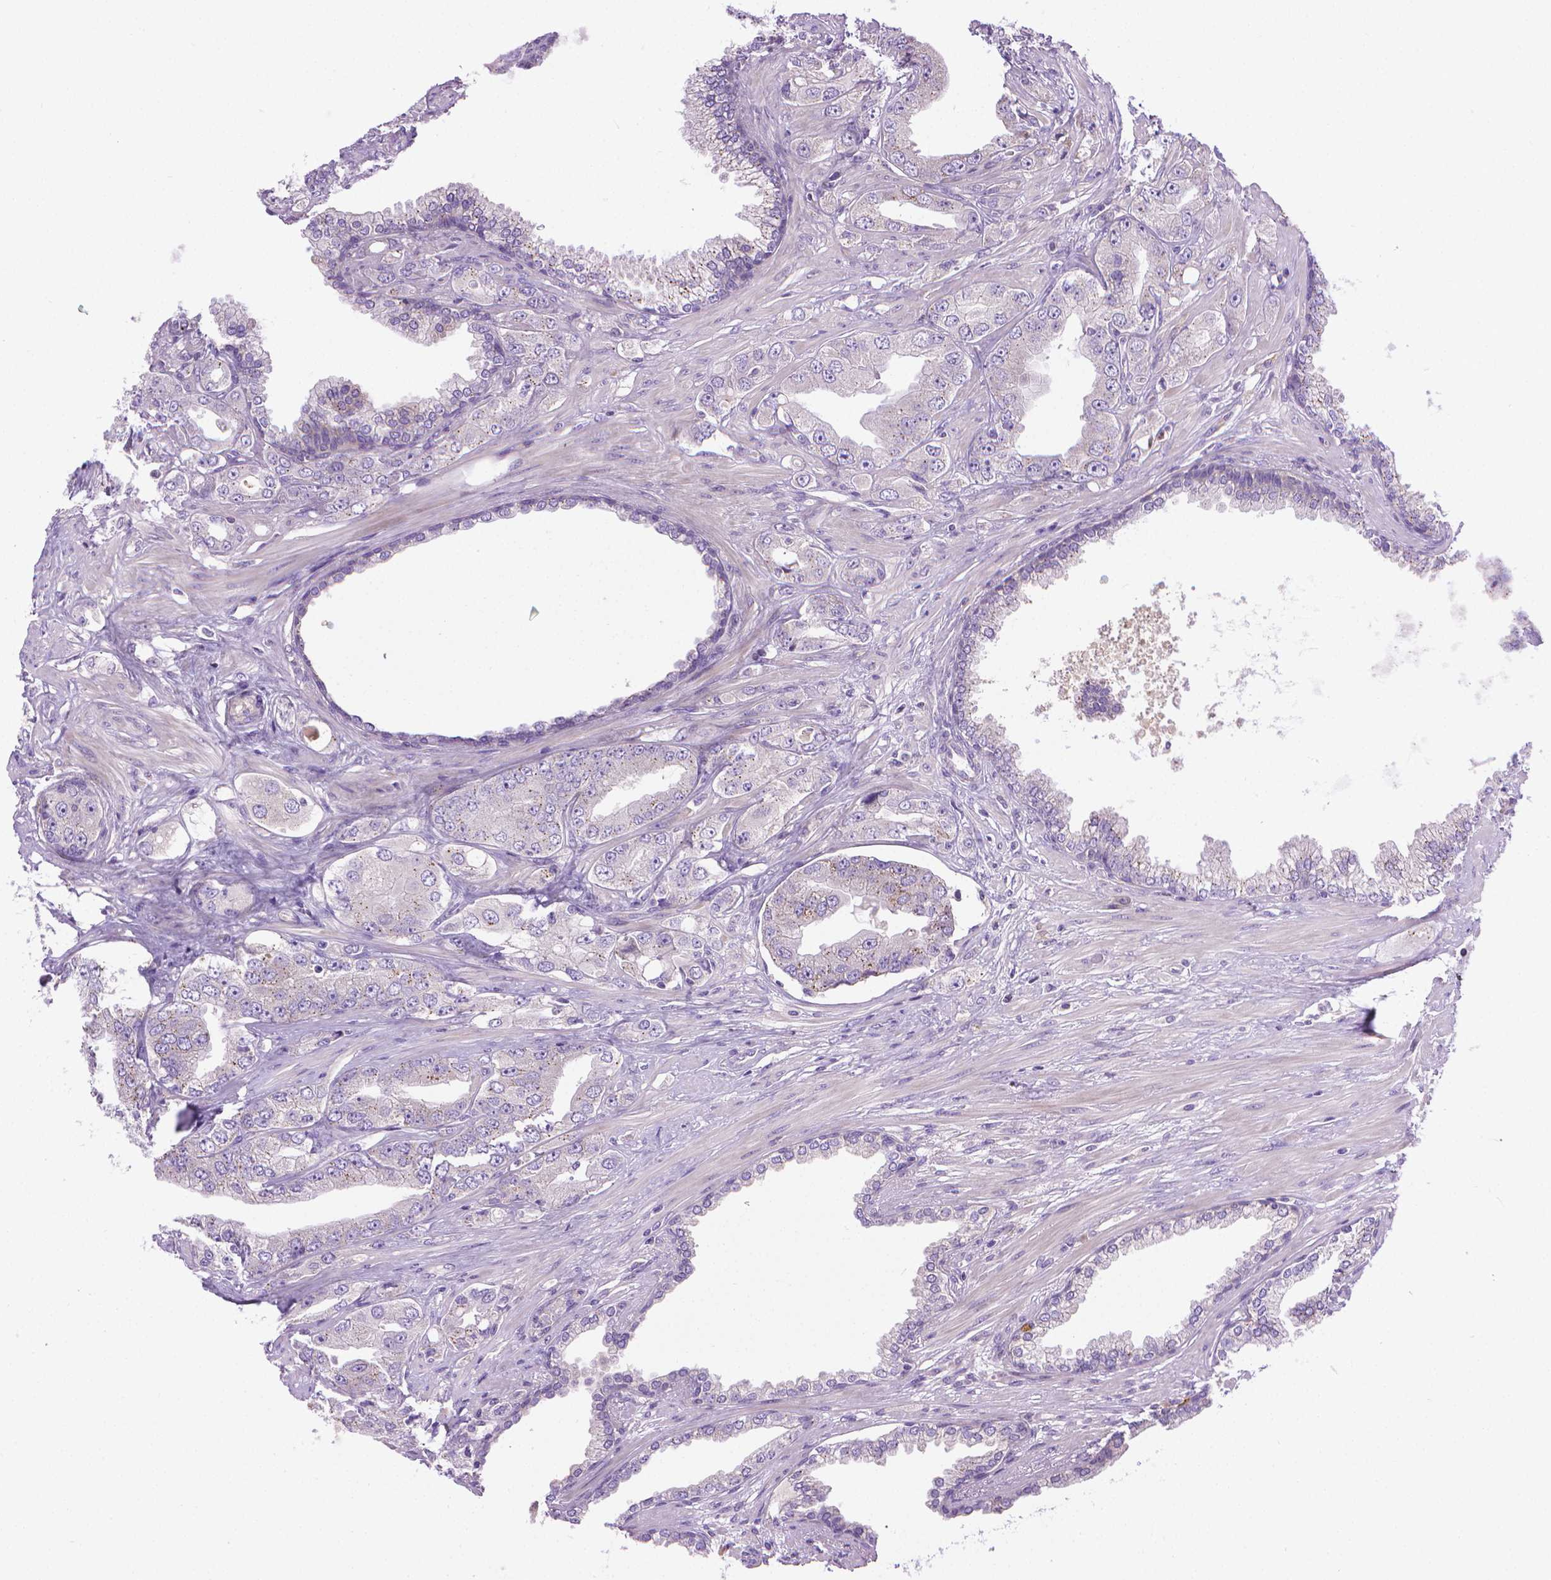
{"staining": {"intensity": "negative", "quantity": "none", "location": "none"}, "tissue": "prostate cancer", "cell_type": "Tumor cells", "image_type": "cancer", "snomed": [{"axis": "morphology", "description": "Adenocarcinoma, Low grade"}, {"axis": "topography", "description": "Prostate"}], "caption": "This is an immunohistochemistry micrograph of low-grade adenocarcinoma (prostate). There is no expression in tumor cells.", "gene": "SLC51B", "patient": {"sex": "male", "age": 60}}